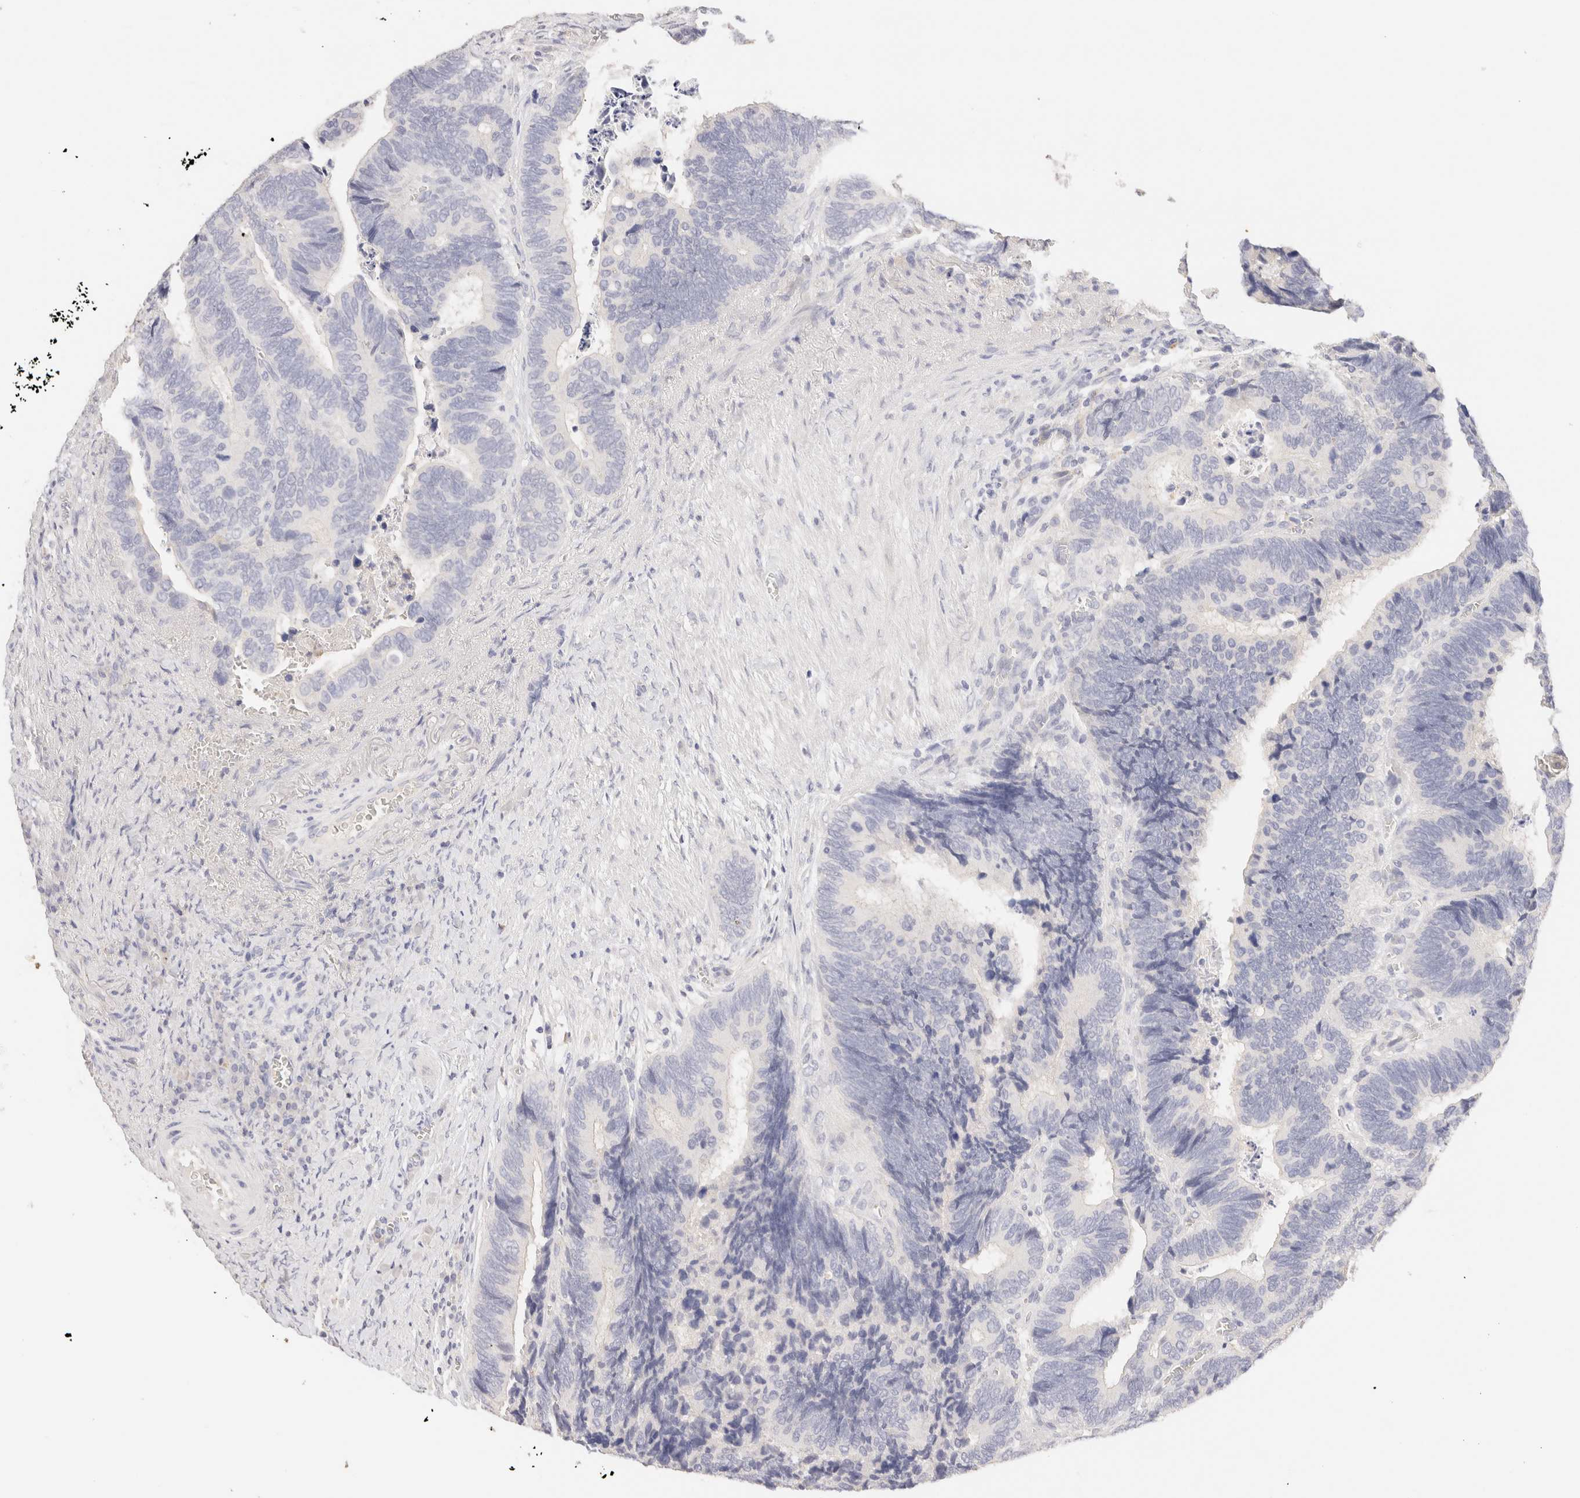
{"staining": {"intensity": "negative", "quantity": "none", "location": "none"}, "tissue": "colorectal cancer", "cell_type": "Tumor cells", "image_type": "cancer", "snomed": [{"axis": "morphology", "description": "Adenocarcinoma, NOS"}, {"axis": "topography", "description": "Colon"}], "caption": "The micrograph demonstrates no significant positivity in tumor cells of colorectal adenocarcinoma.", "gene": "SCGB2A2", "patient": {"sex": "male", "age": 72}}